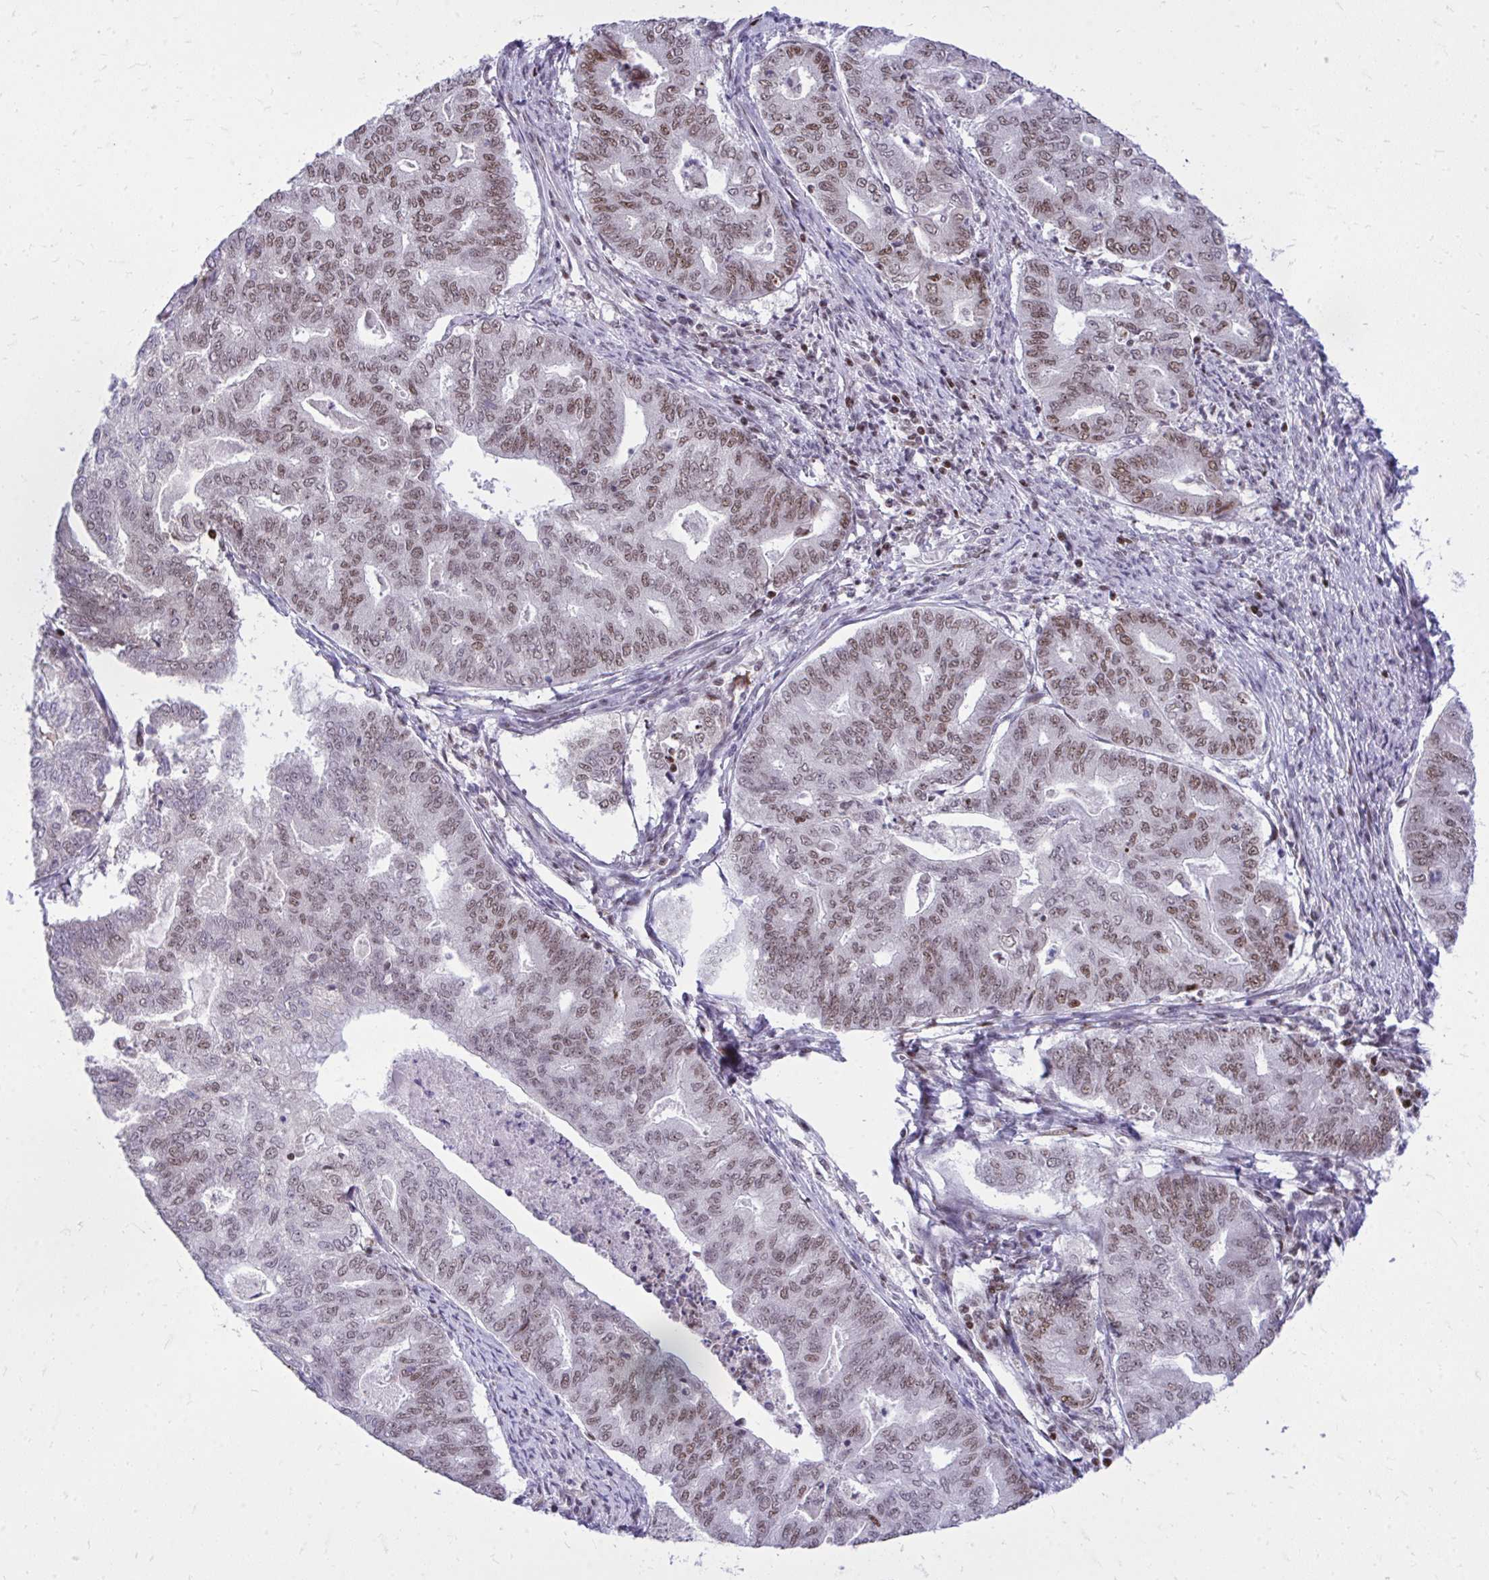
{"staining": {"intensity": "moderate", "quantity": ">75%", "location": "nuclear"}, "tissue": "endometrial cancer", "cell_type": "Tumor cells", "image_type": "cancer", "snomed": [{"axis": "morphology", "description": "Adenocarcinoma, NOS"}, {"axis": "topography", "description": "Endometrium"}], "caption": "Protein staining of endometrial adenocarcinoma tissue displays moderate nuclear positivity in about >75% of tumor cells.", "gene": "C14orf39", "patient": {"sex": "female", "age": 79}}